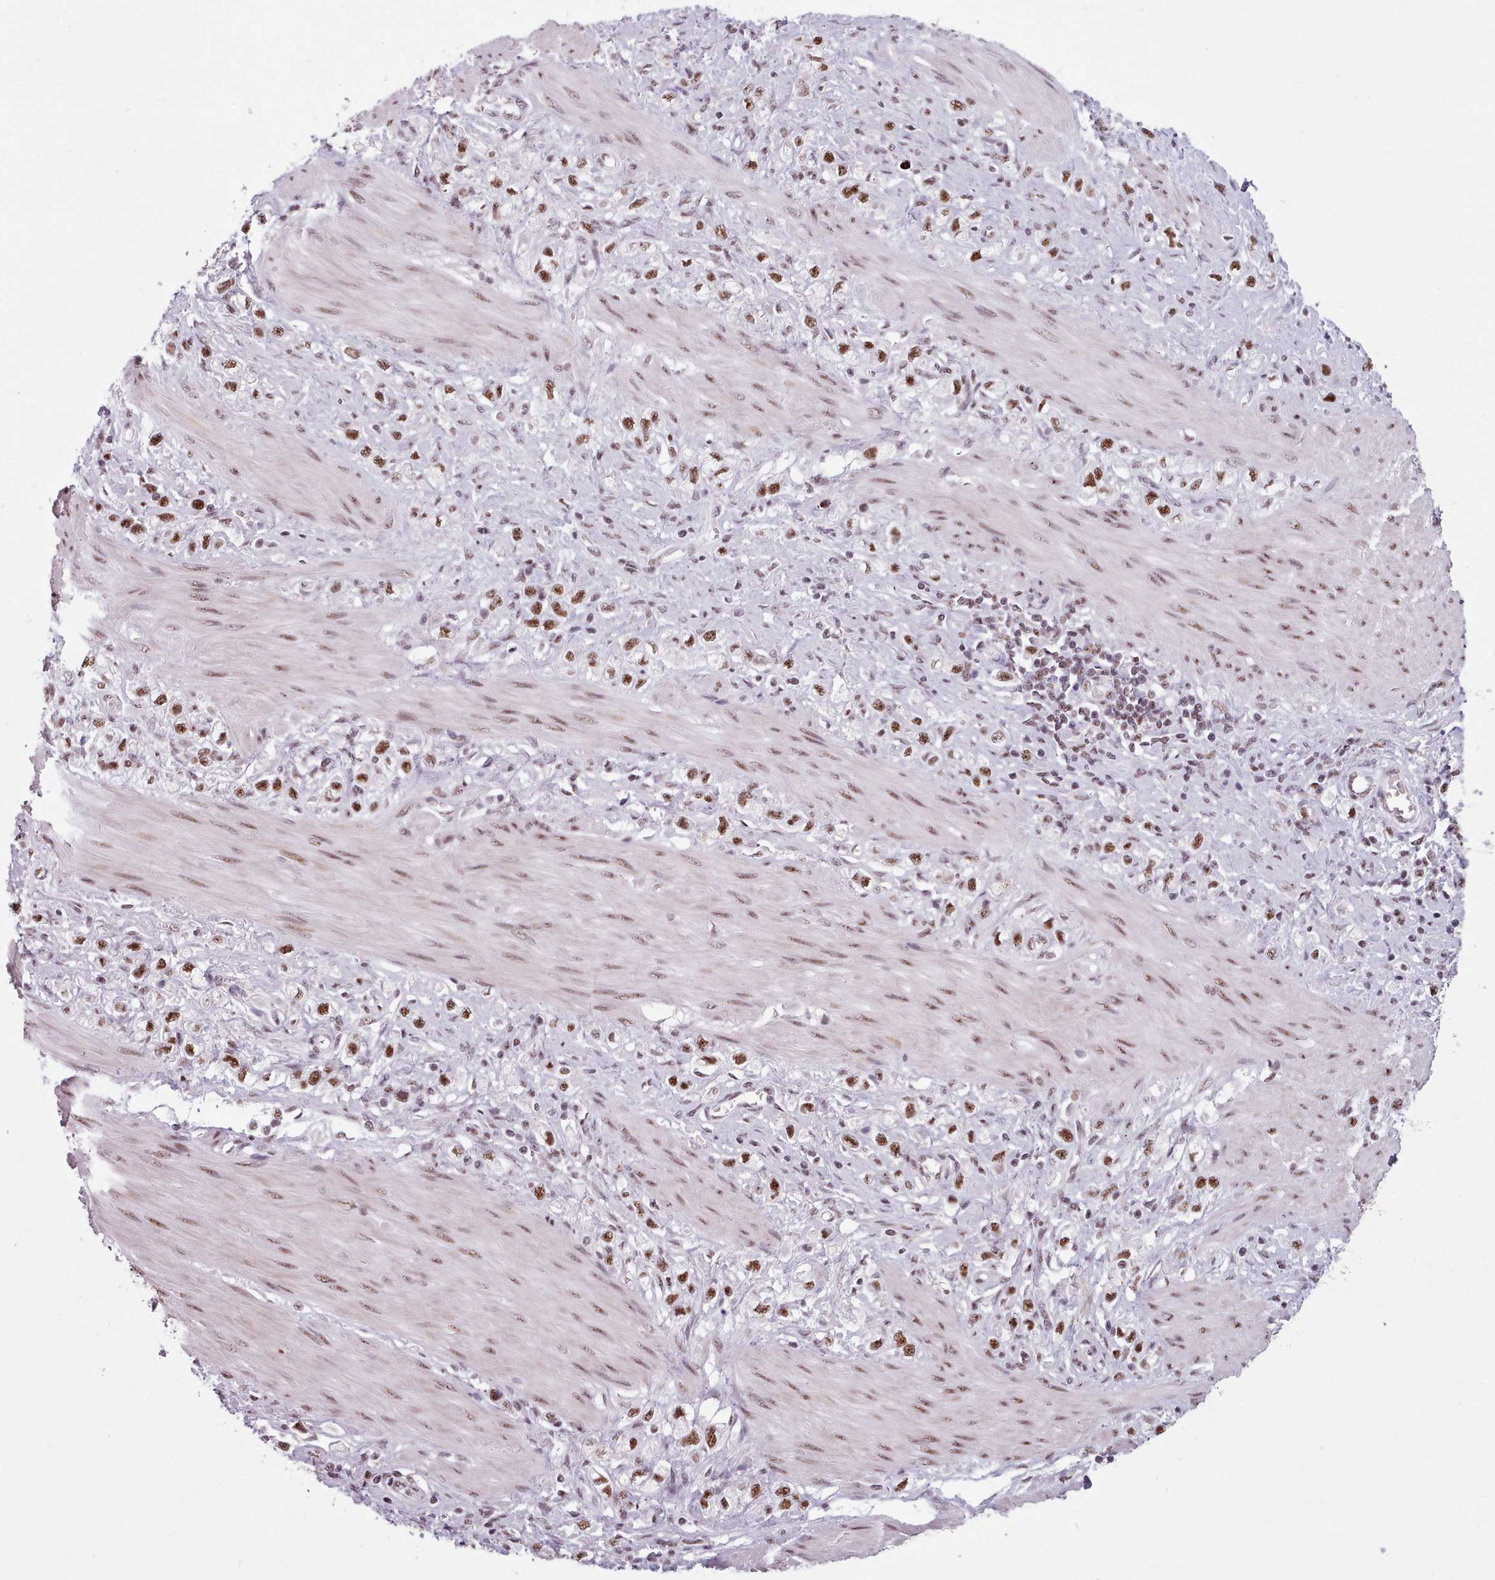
{"staining": {"intensity": "strong", "quantity": ">75%", "location": "nuclear"}, "tissue": "stomach cancer", "cell_type": "Tumor cells", "image_type": "cancer", "snomed": [{"axis": "morphology", "description": "Adenocarcinoma, NOS"}, {"axis": "topography", "description": "Stomach"}], "caption": "The image demonstrates staining of stomach adenocarcinoma, revealing strong nuclear protein staining (brown color) within tumor cells.", "gene": "SRRM1", "patient": {"sex": "female", "age": 65}}